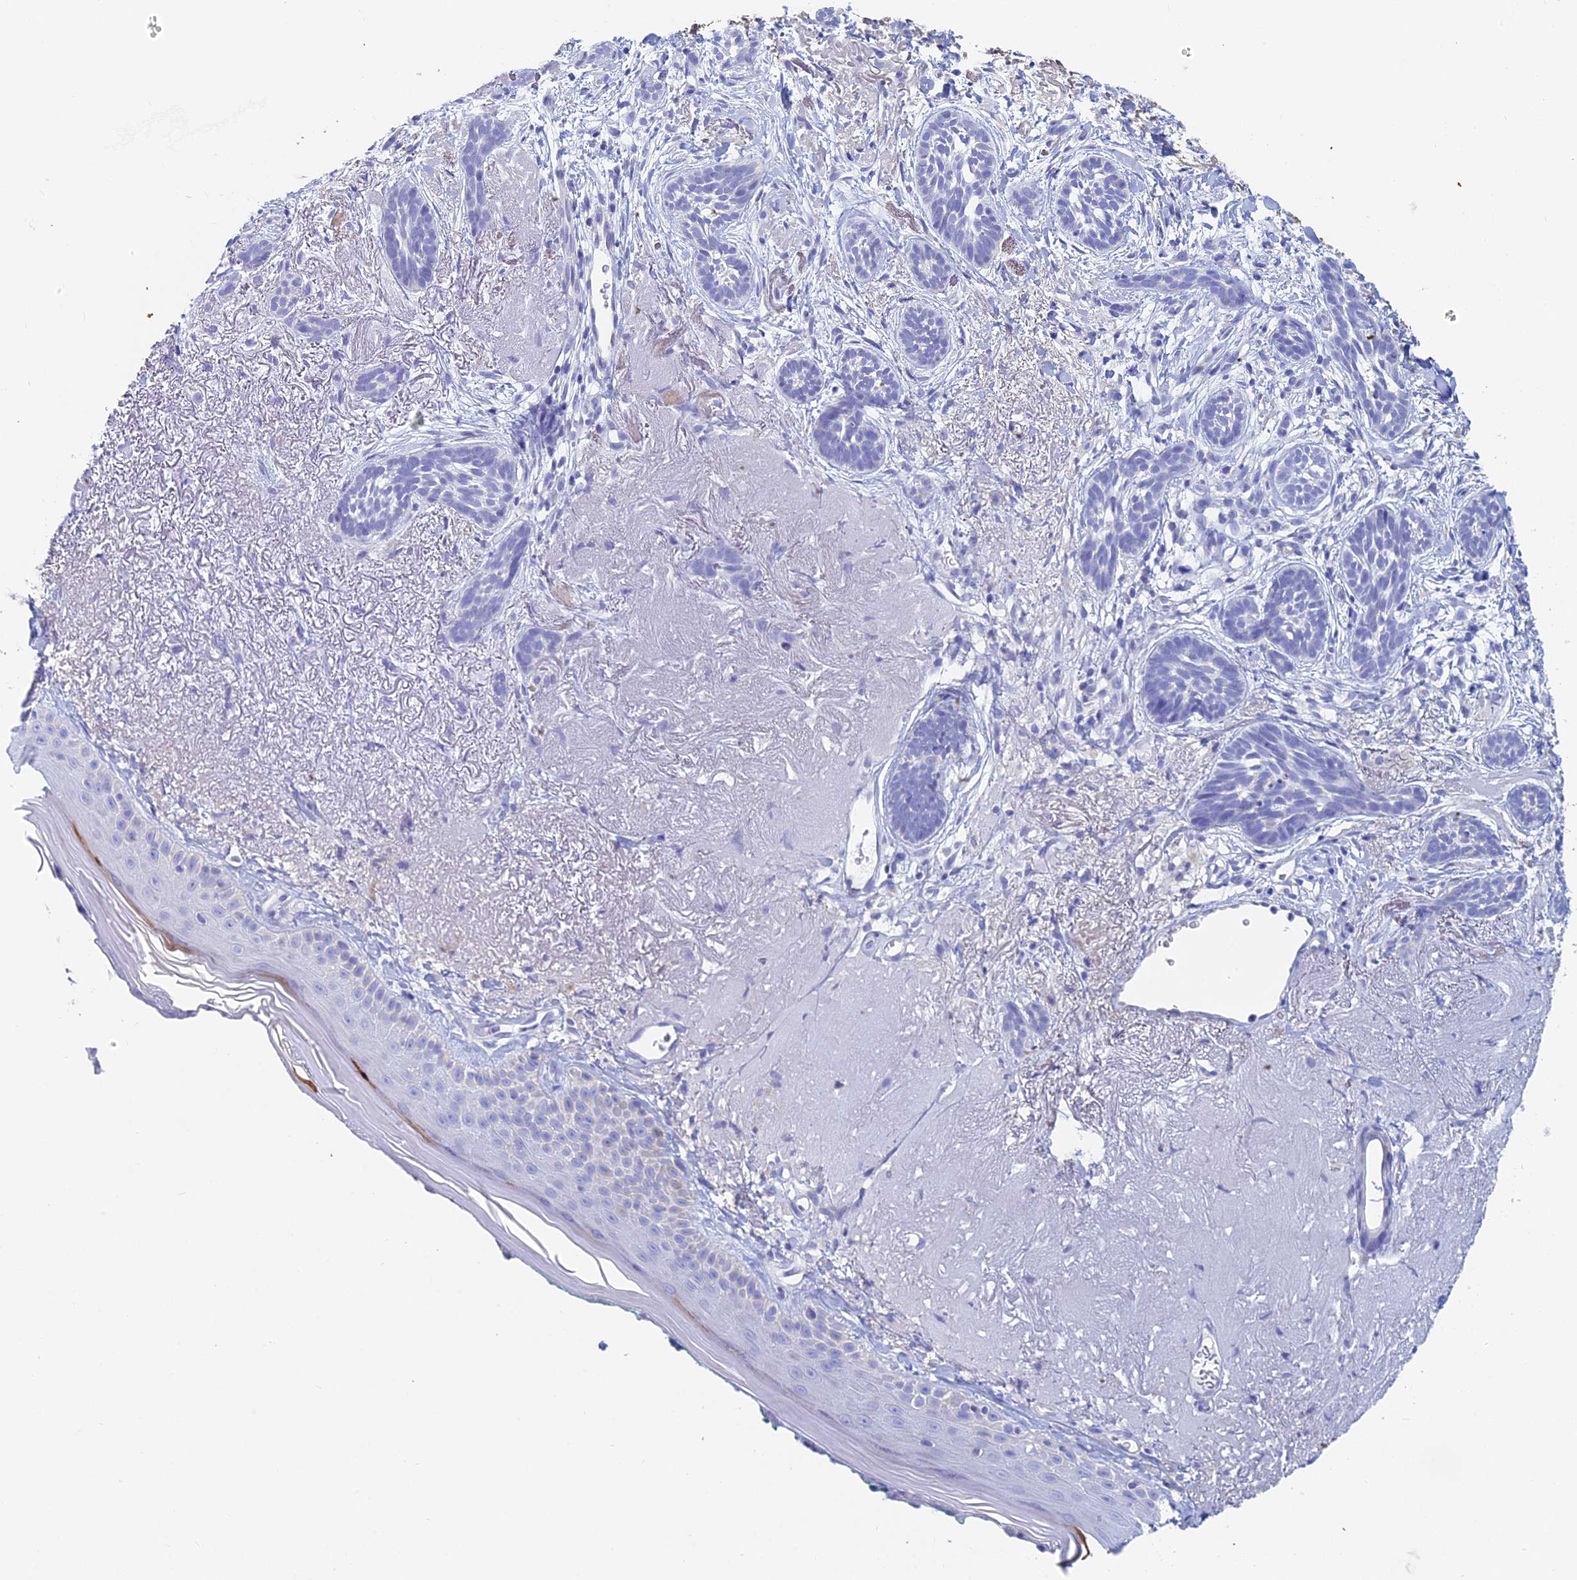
{"staining": {"intensity": "negative", "quantity": "none", "location": "none"}, "tissue": "skin cancer", "cell_type": "Tumor cells", "image_type": "cancer", "snomed": [{"axis": "morphology", "description": "Basal cell carcinoma"}, {"axis": "topography", "description": "Skin"}], "caption": "A photomicrograph of human skin basal cell carcinoma is negative for staining in tumor cells. Nuclei are stained in blue.", "gene": "ACSM1", "patient": {"sex": "male", "age": 71}}